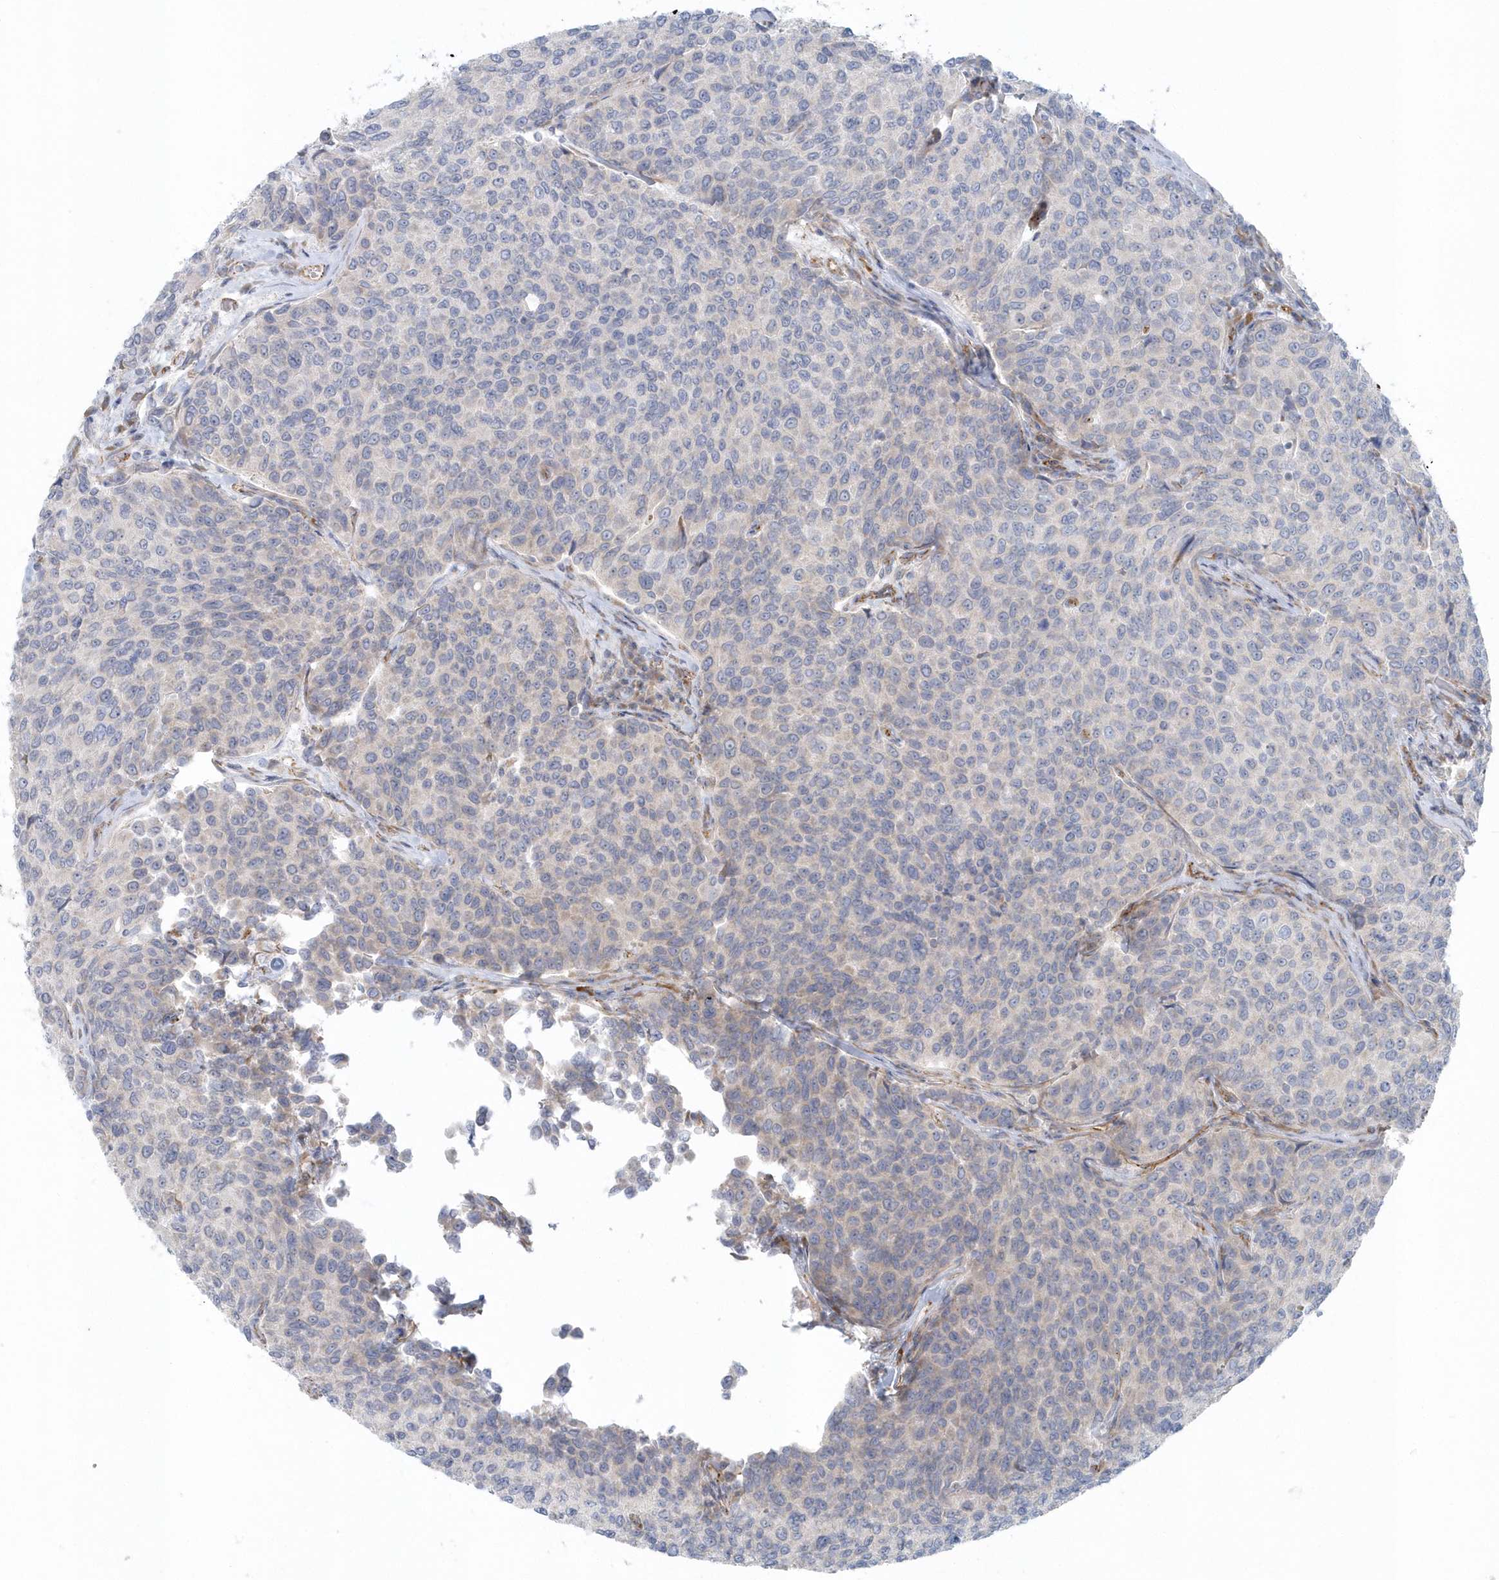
{"staining": {"intensity": "negative", "quantity": "none", "location": "none"}, "tissue": "breast cancer", "cell_type": "Tumor cells", "image_type": "cancer", "snomed": [{"axis": "morphology", "description": "Duct carcinoma"}, {"axis": "topography", "description": "Breast"}], "caption": "Invasive ductal carcinoma (breast) was stained to show a protein in brown. There is no significant positivity in tumor cells.", "gene": "GPR152", "patient": {"sex": "female", "age": 55}}